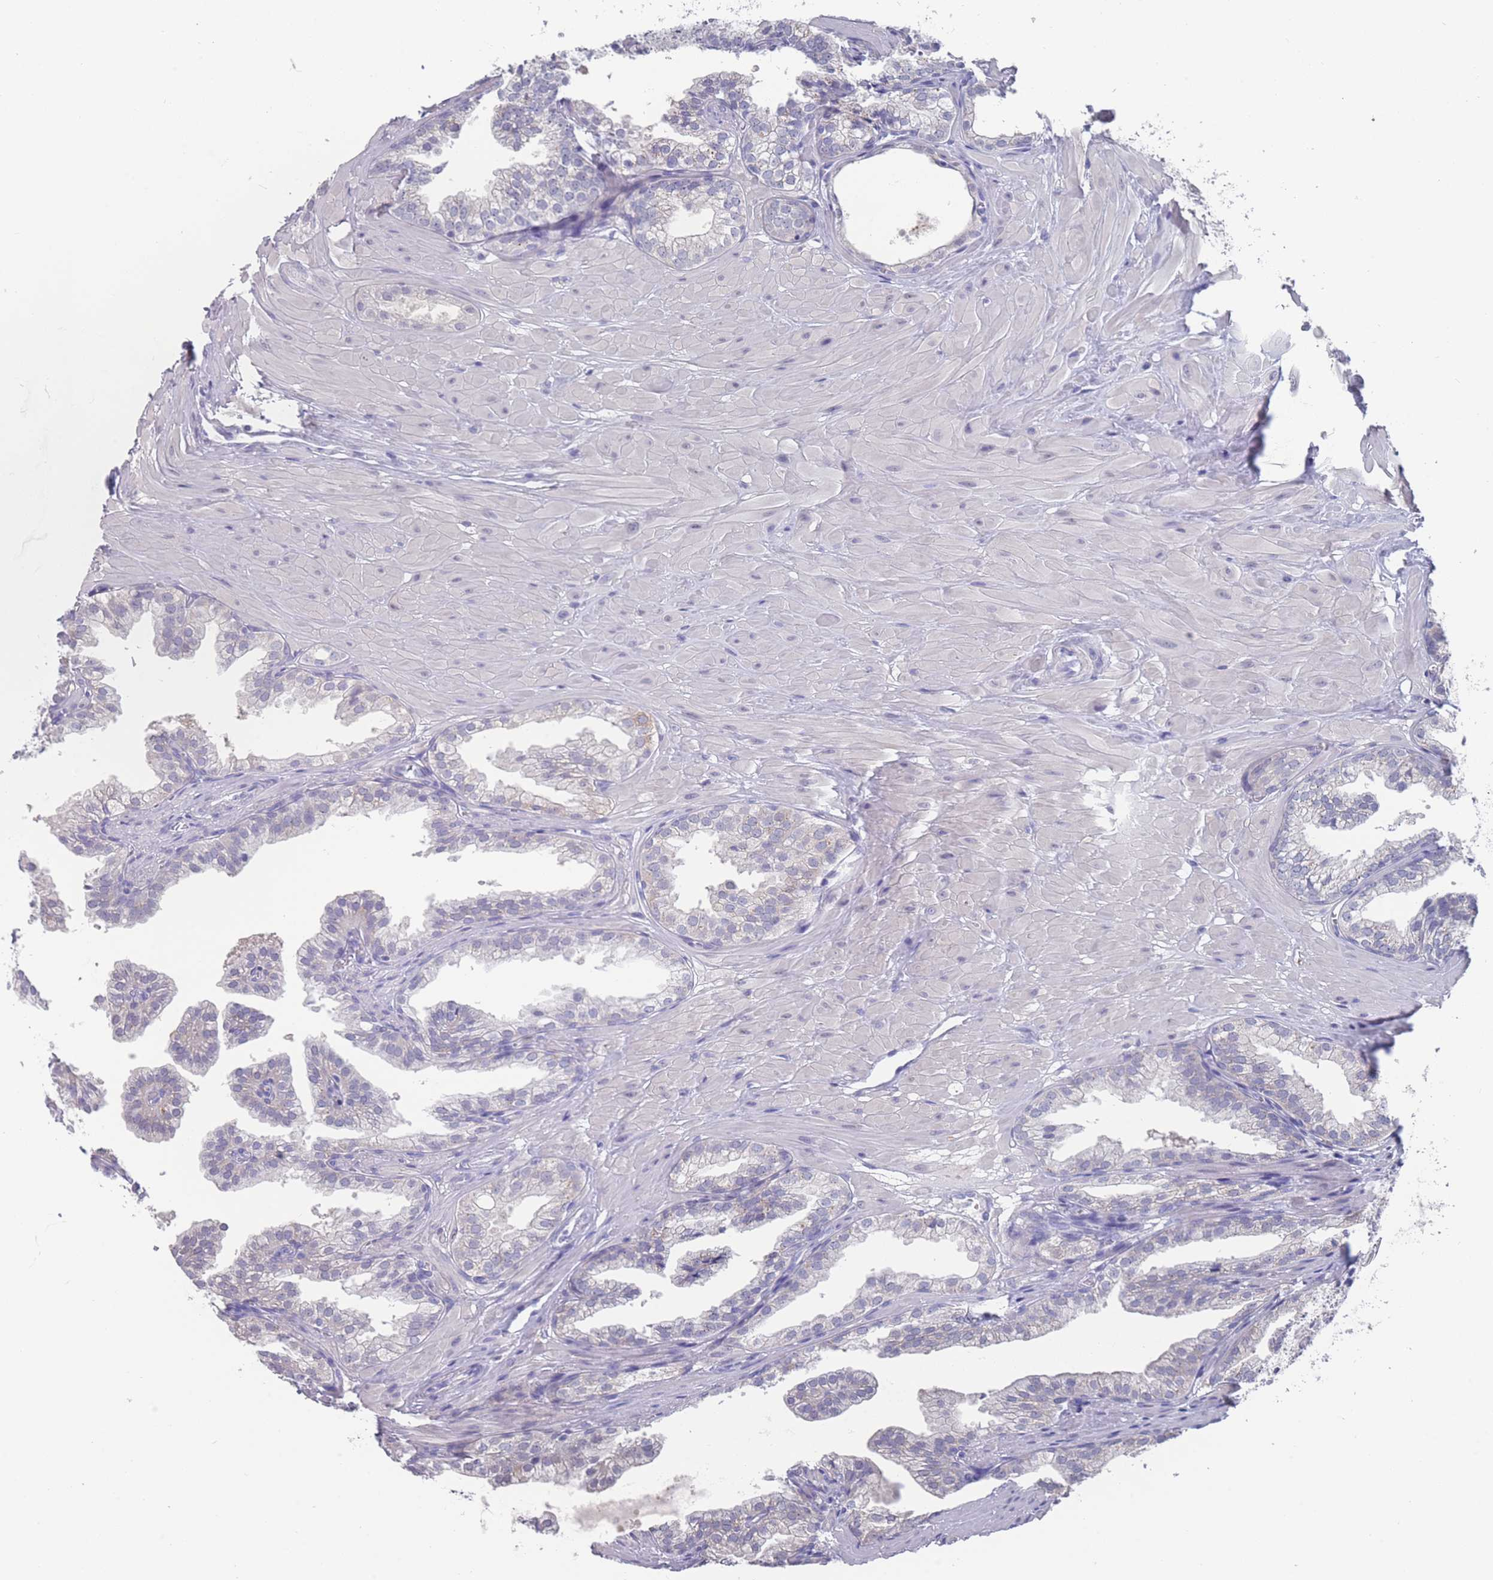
{"staining": {"intensity": "negative", "quantity": "none", "location": "none"}, "tissue": "prostate", "cell_type": "Glandular cells", "image_type": "normal", "snomed": [{"axis": "morphology", "description": "Normal tissue, NOS"}, {"axis": "topography", "description": "Prostate"}, {"axis": "topography", "description": "Peripheral nerve tissue"}], "caption": "DAB immunohistochemical staining of normal human prostate reveals no significant expression in glandular cells. (Stains: DAB (3,3'-diaminobenzidine) immunohistochemistry with hematoxylin counter stain, Microscopy: brightfield microscopy at high magnification).", "gene": "CYP51A1", "patient": {"sex": "male", "age": 55}}